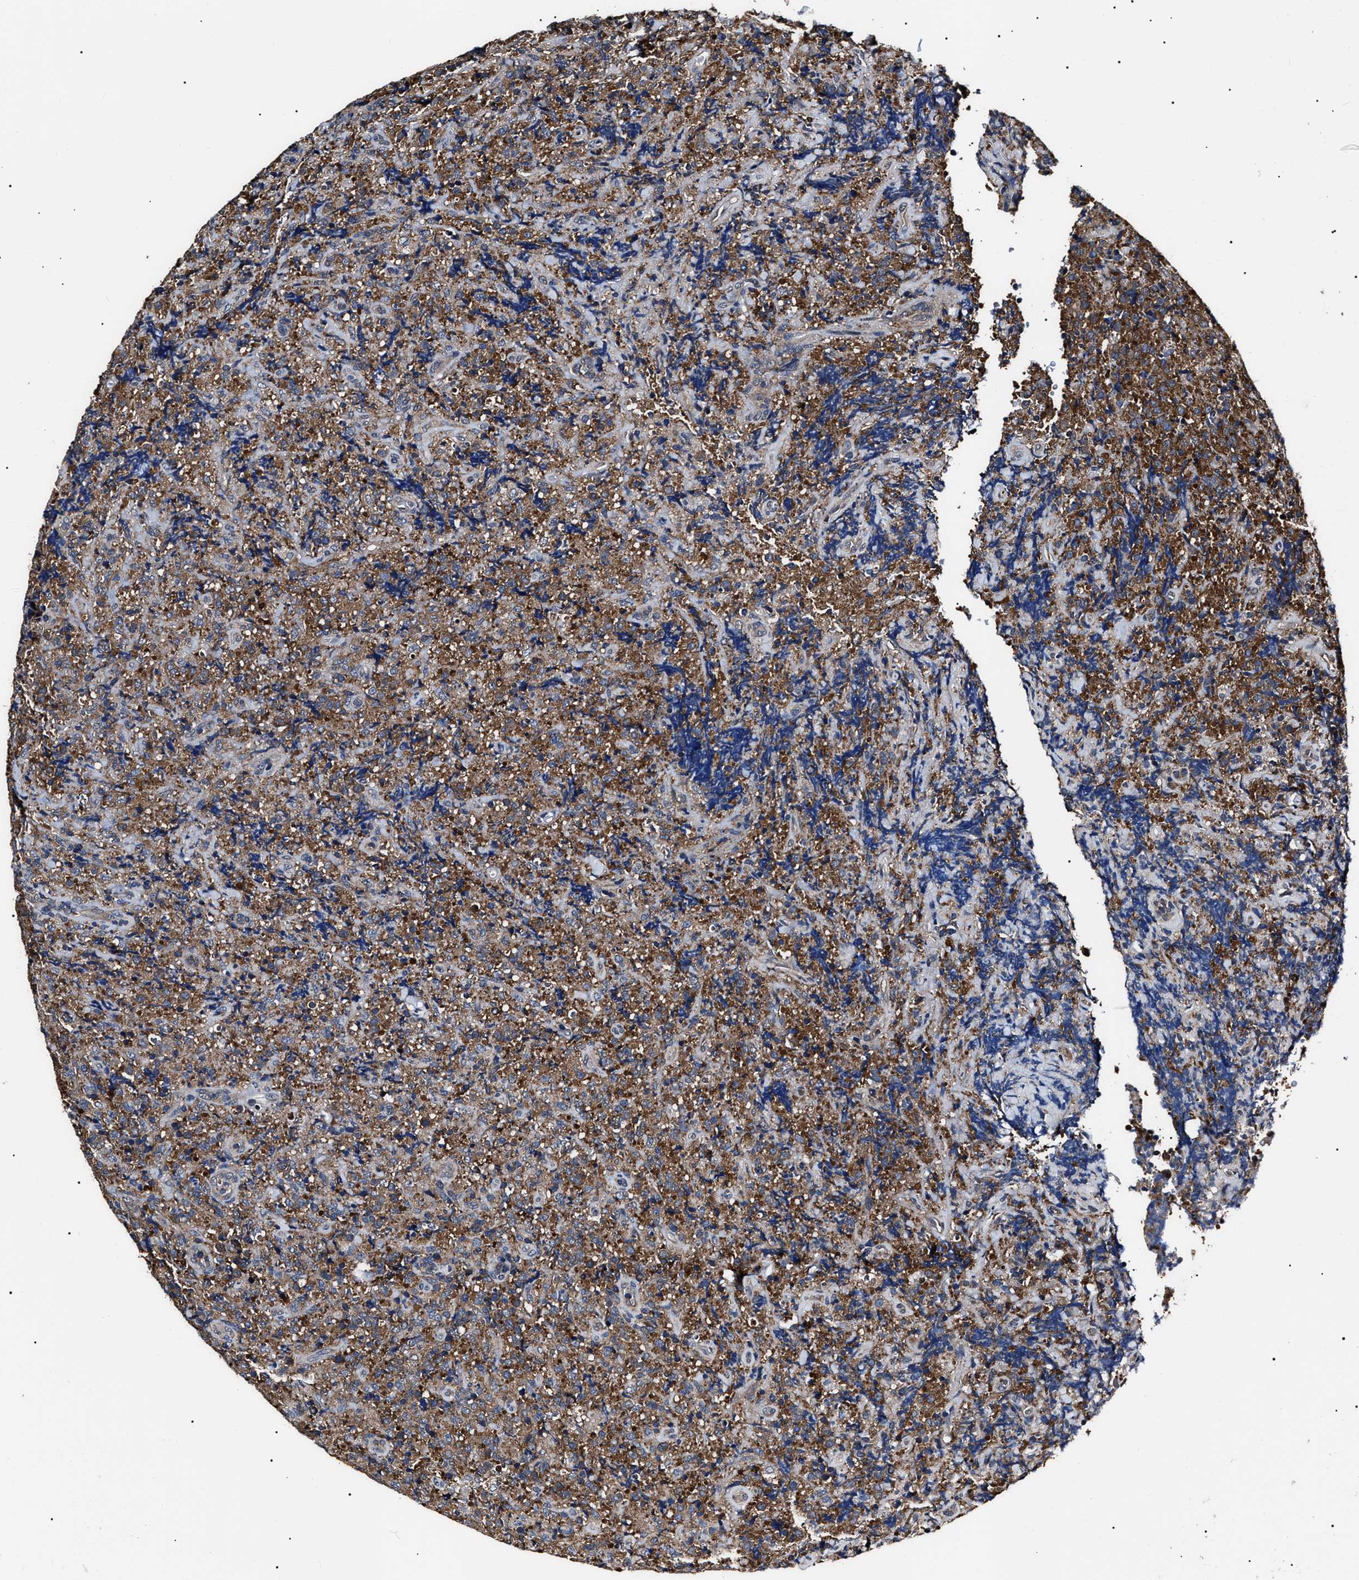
{"staining": {"intensity": "moderate", "quantity": ">75%", "location": "cytoplasmic/membranous"}, "tissue": "lymphoma", "cell_type": "Tumor cells", "image_type": "cancer", "snomed": [{"axis": "morphology", "description": "Malignant lymphoma, non-Hodgkin's type, High grade"}, {"axis": "topography", "description": "Tonsil"}], "caption": "Protein staining of high-grade malignant lymphoma, non-Hodgkin's type tissue shows moderate cytoplasmic/membranous staining in approximately >75% of tumor cells. The protein is stained brown, and the nuclei are stained in blue (DAB (3,3'-diaminobenzidine) IHC with brightfield microscopy, high magnification).", "gene": "CCT8", "patient": {"sex": "female", "age": 36}}